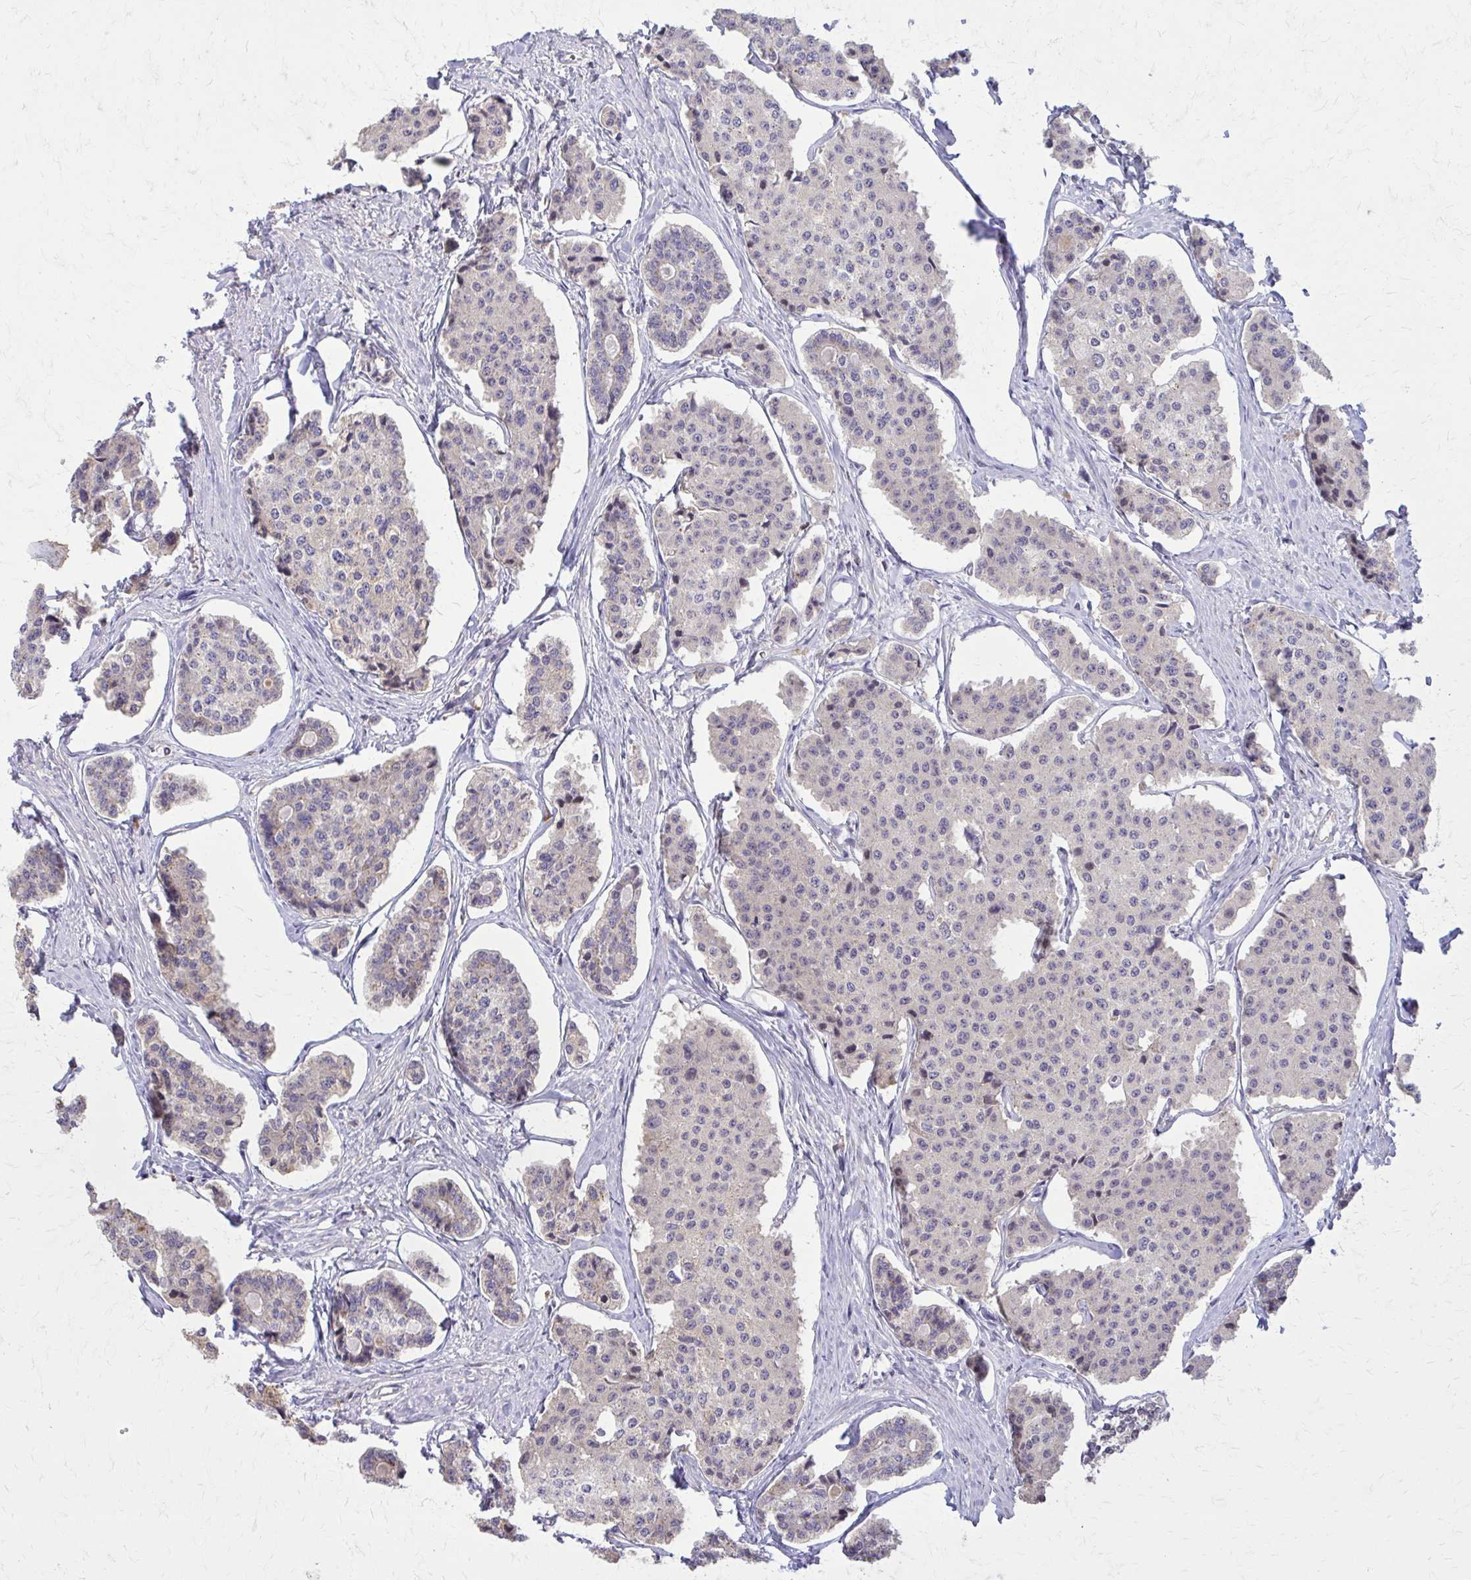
{"staining": {"intensity": "weak", "quantity": "<25%", "location": "cytoplasmic/membranous,nuclear"}, "tissue": "carcinoid", "cell_type": "Tumor cells", "image_type": "cancer", "snomed": [{"axis": "morphology", "description": "Carcinoid, malignant, NOS"}, {"axis": "topography", "description": "Small intestine"}], "caption": "Tumor cells are negative for brown protein staining in carcinoid. The staining is performed using DAB (3,3'-diaminobenzidine) brown chromogen with nuclei counter-stained in using hematoxylin.", "gene": "NRBF2", "patient": {"sex": "female", "age": 65}}